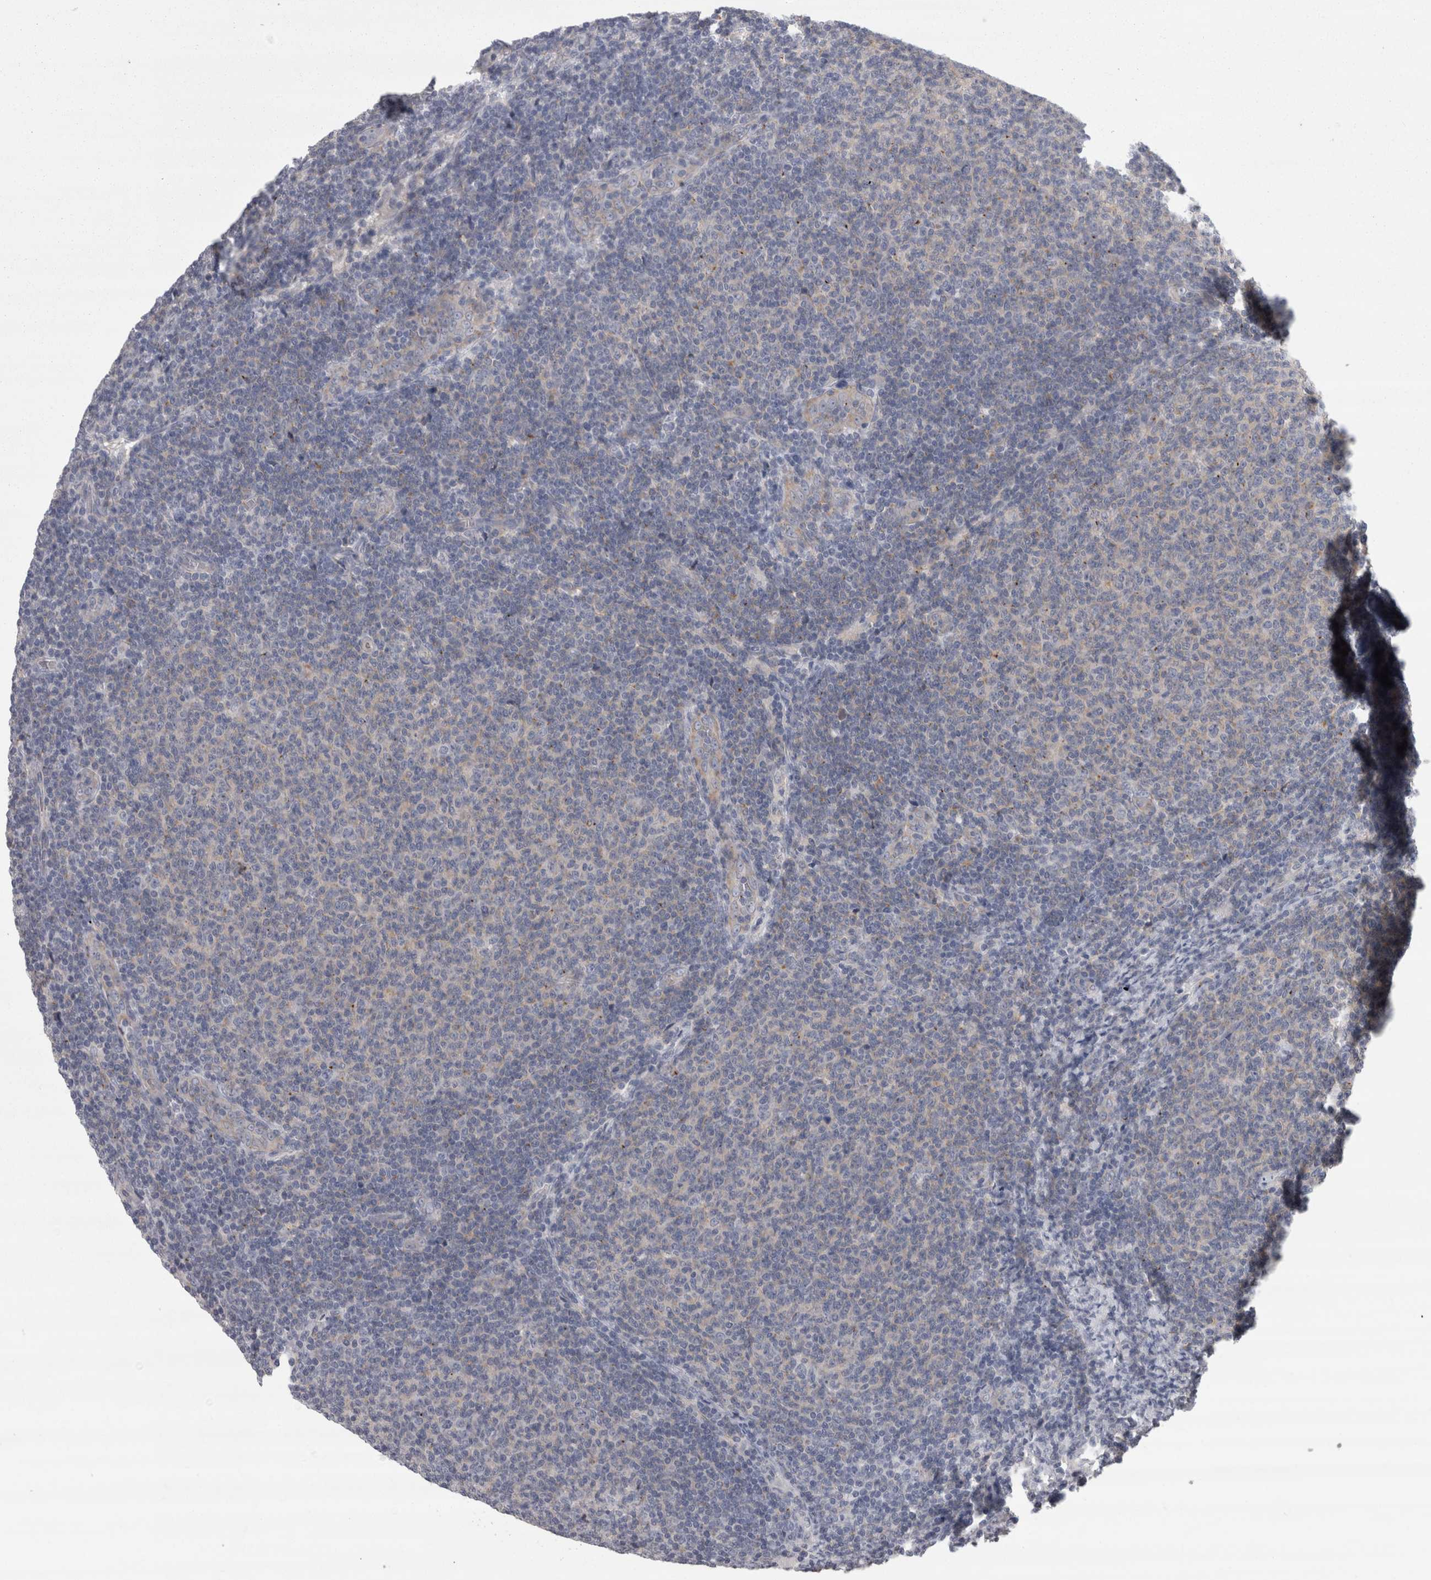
{"staining": {"intensity": "weak", "quantity": "<25%", "location": "cytoplasmic/membranous"}, "tissue": "lymphoma", "cell_type": "Tumor cells", "image_type": "cancer", "snomed": [{"axis": "morphology", "description": "Malignant lymphoma, non-Hodgkin's type, Low grade"}, {"axis": "topography", "description": "Lymph node"}], "caption": "IHC photomicrograph of neoplastic tissue: malignant lymphoma, non-Hodgkin's type (low-grade) stained with DAB (3,3'-diaminobenzidine) displays no significant protein expression in tumor cells.", "gene": "LYZL6", "patient": {"sex": "male", "age": 66}}